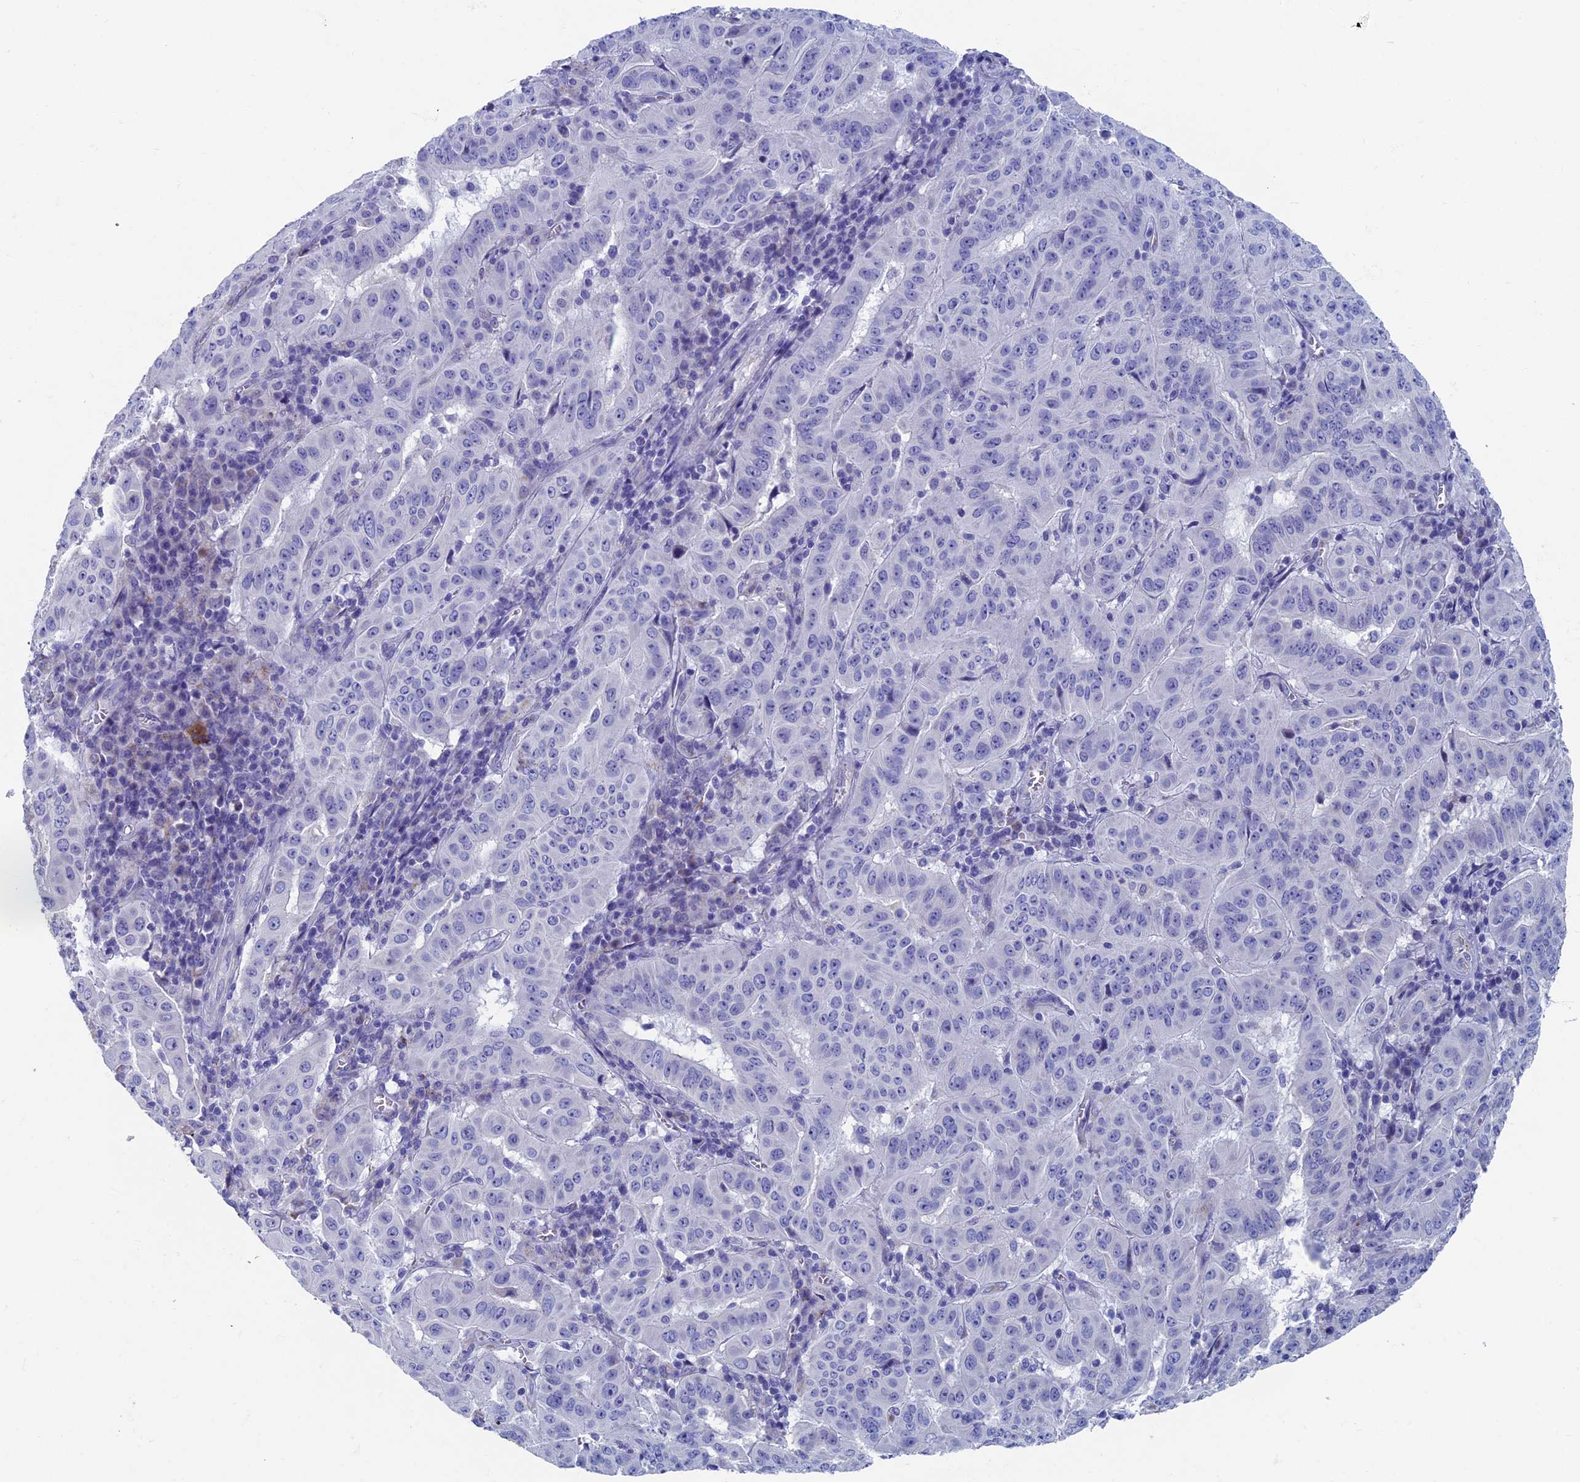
{"staining": {"intensity": "negative", "quantity": "none", "location": "none"}, "tissue": "pancreatic cancer", "cell_type": "Tumor cells", "image_type": "cancer", "snomed": [{"axis": "morphology", "description": "Adenocarcinoma, NOS"}, {"axis": "topography", "description": "Pancreas"}], "caption": "Pancreatic cancer (adenocarcinoma) was stained to show a protein in brown. There is no significant staining in tumor cells.", "gene": "OAT", "patient": {"sex": "male", "age": 63}}